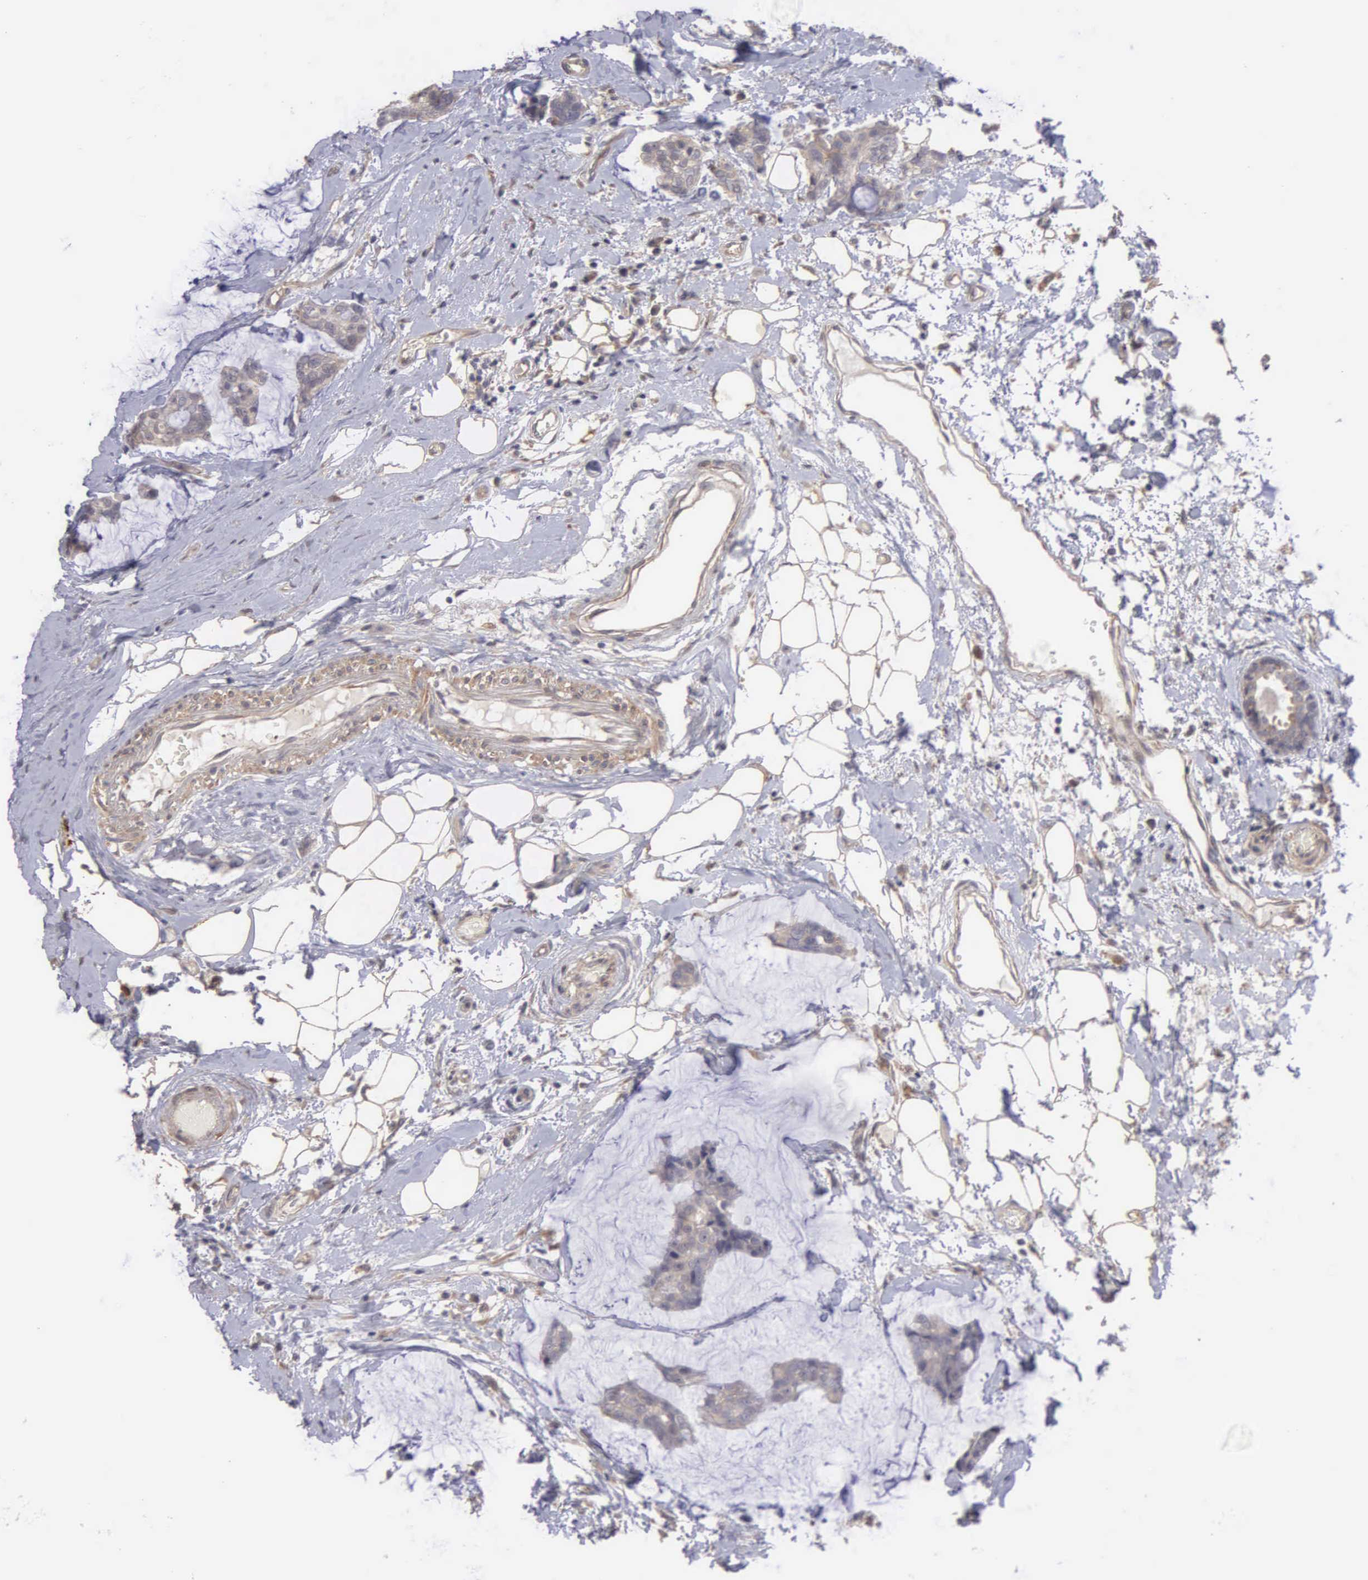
{"staining": {"intensity": "weak", "quantity": ">75%", "location": "cytoplasmic/membranous"}, "tissue": "breast cancer", "cell_type": "Tumor cells", "image_type": "cancer", "snomed": [{"axis": "morphology", "description": "Duct carcinoma"}, {"axis": "topography", "description": "Breast"}], "caption": "This histopathology image demonstrates immunohistochemistry staining of invasive ductal carcinoma (breast), with low weak cytoplasmic/membranous staining in about >75% of tumor cells.", "gene": "RTL10", "patient": {"sex": "female", "age": 93}}